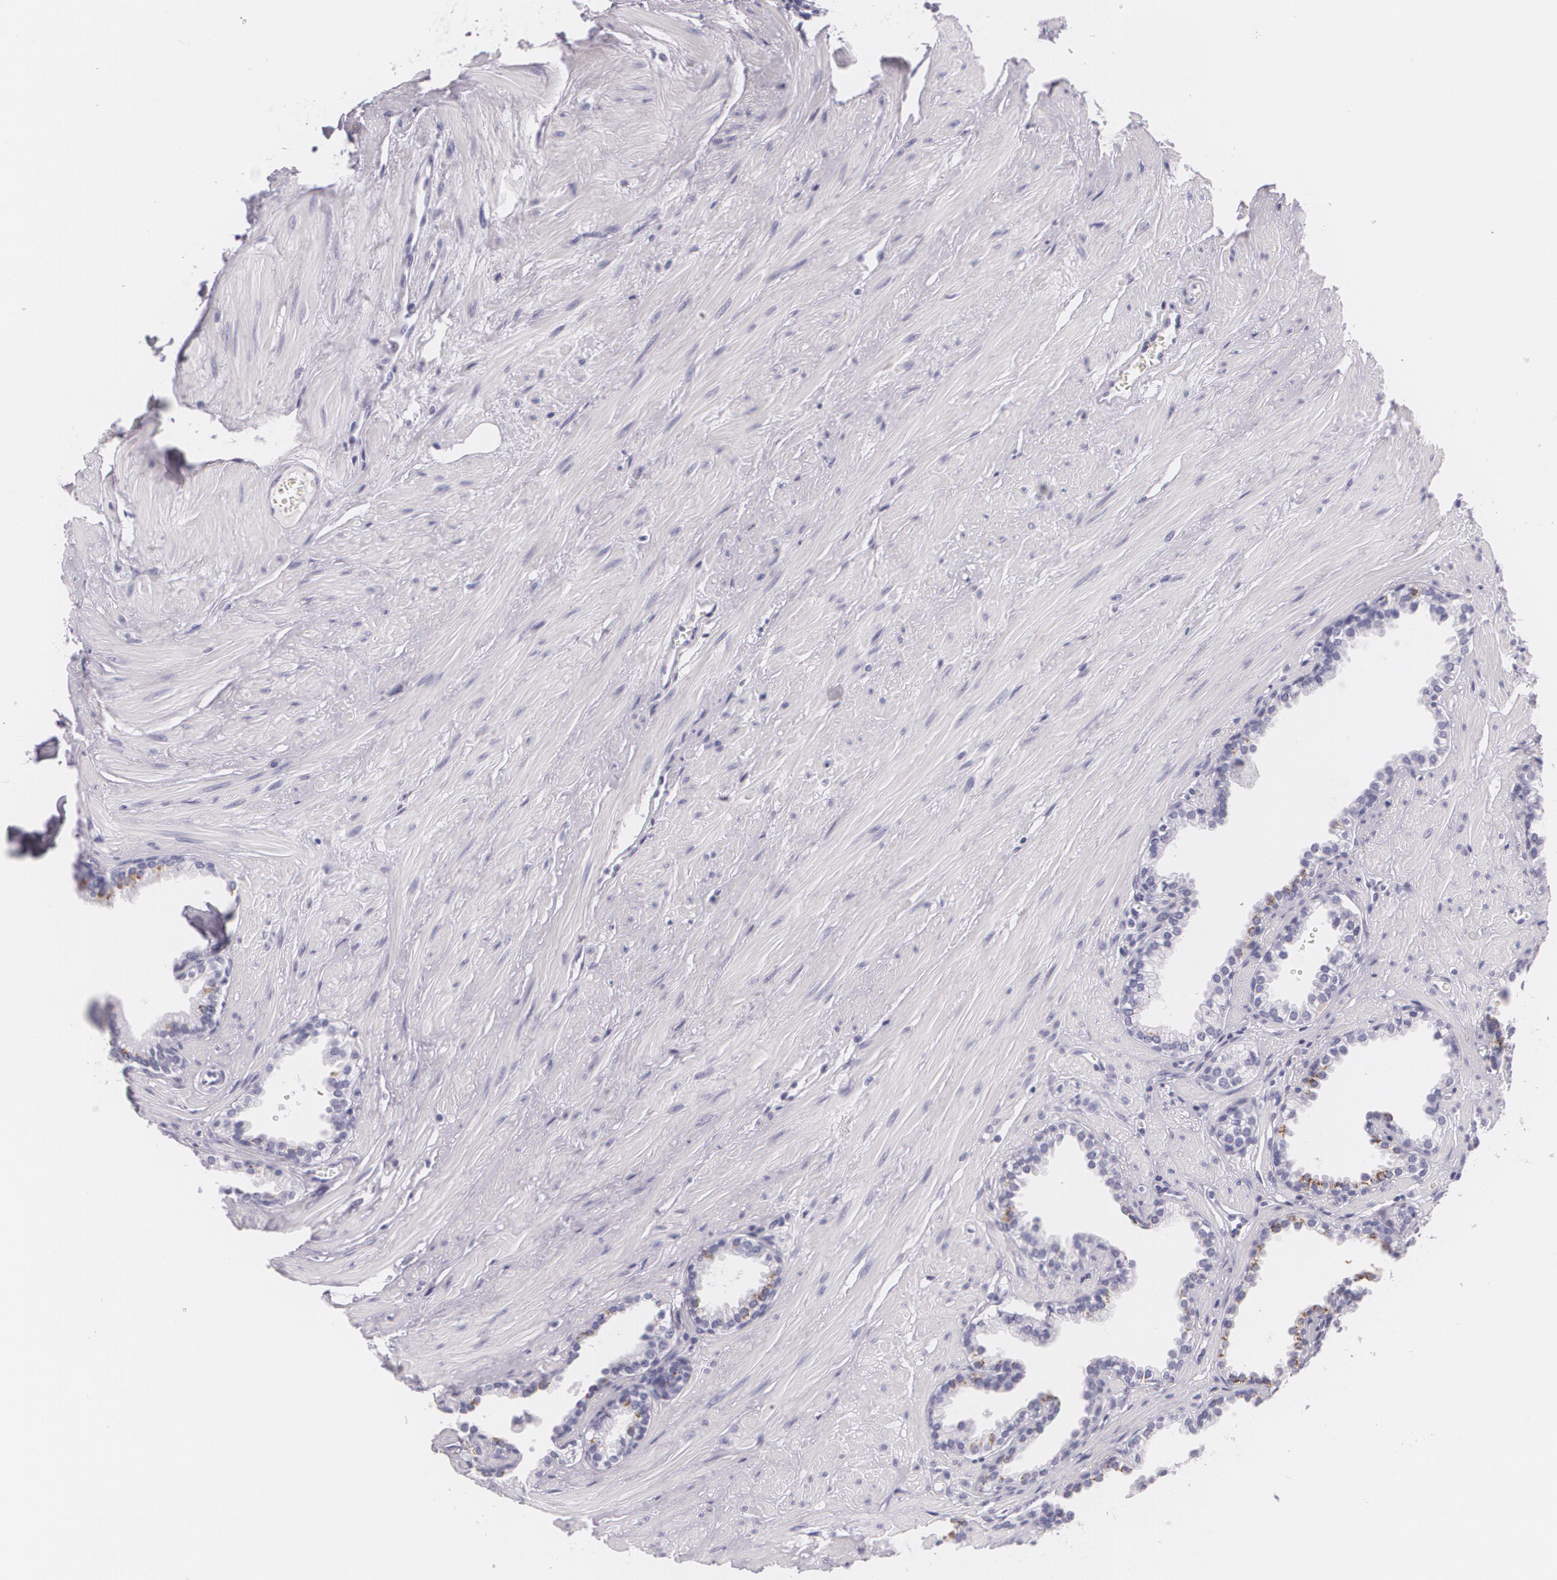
{"staining": {"intensity": "negative", "quantity": "none", "location": "none"}, "tissue": "prostate", "cell_type": "Glandular cells", "image_type": "normal", "snomed": [{"axis": "morphology", "description": "Normal tissue, NOS"}, {"axis": "topography", "description": "Prostate"}], "caption": "This is an IHC image of benign human prostate. There is no positivity in glandular cells.", "gene": "DLG4", "patient": {"sex": "male", "age": 64}}